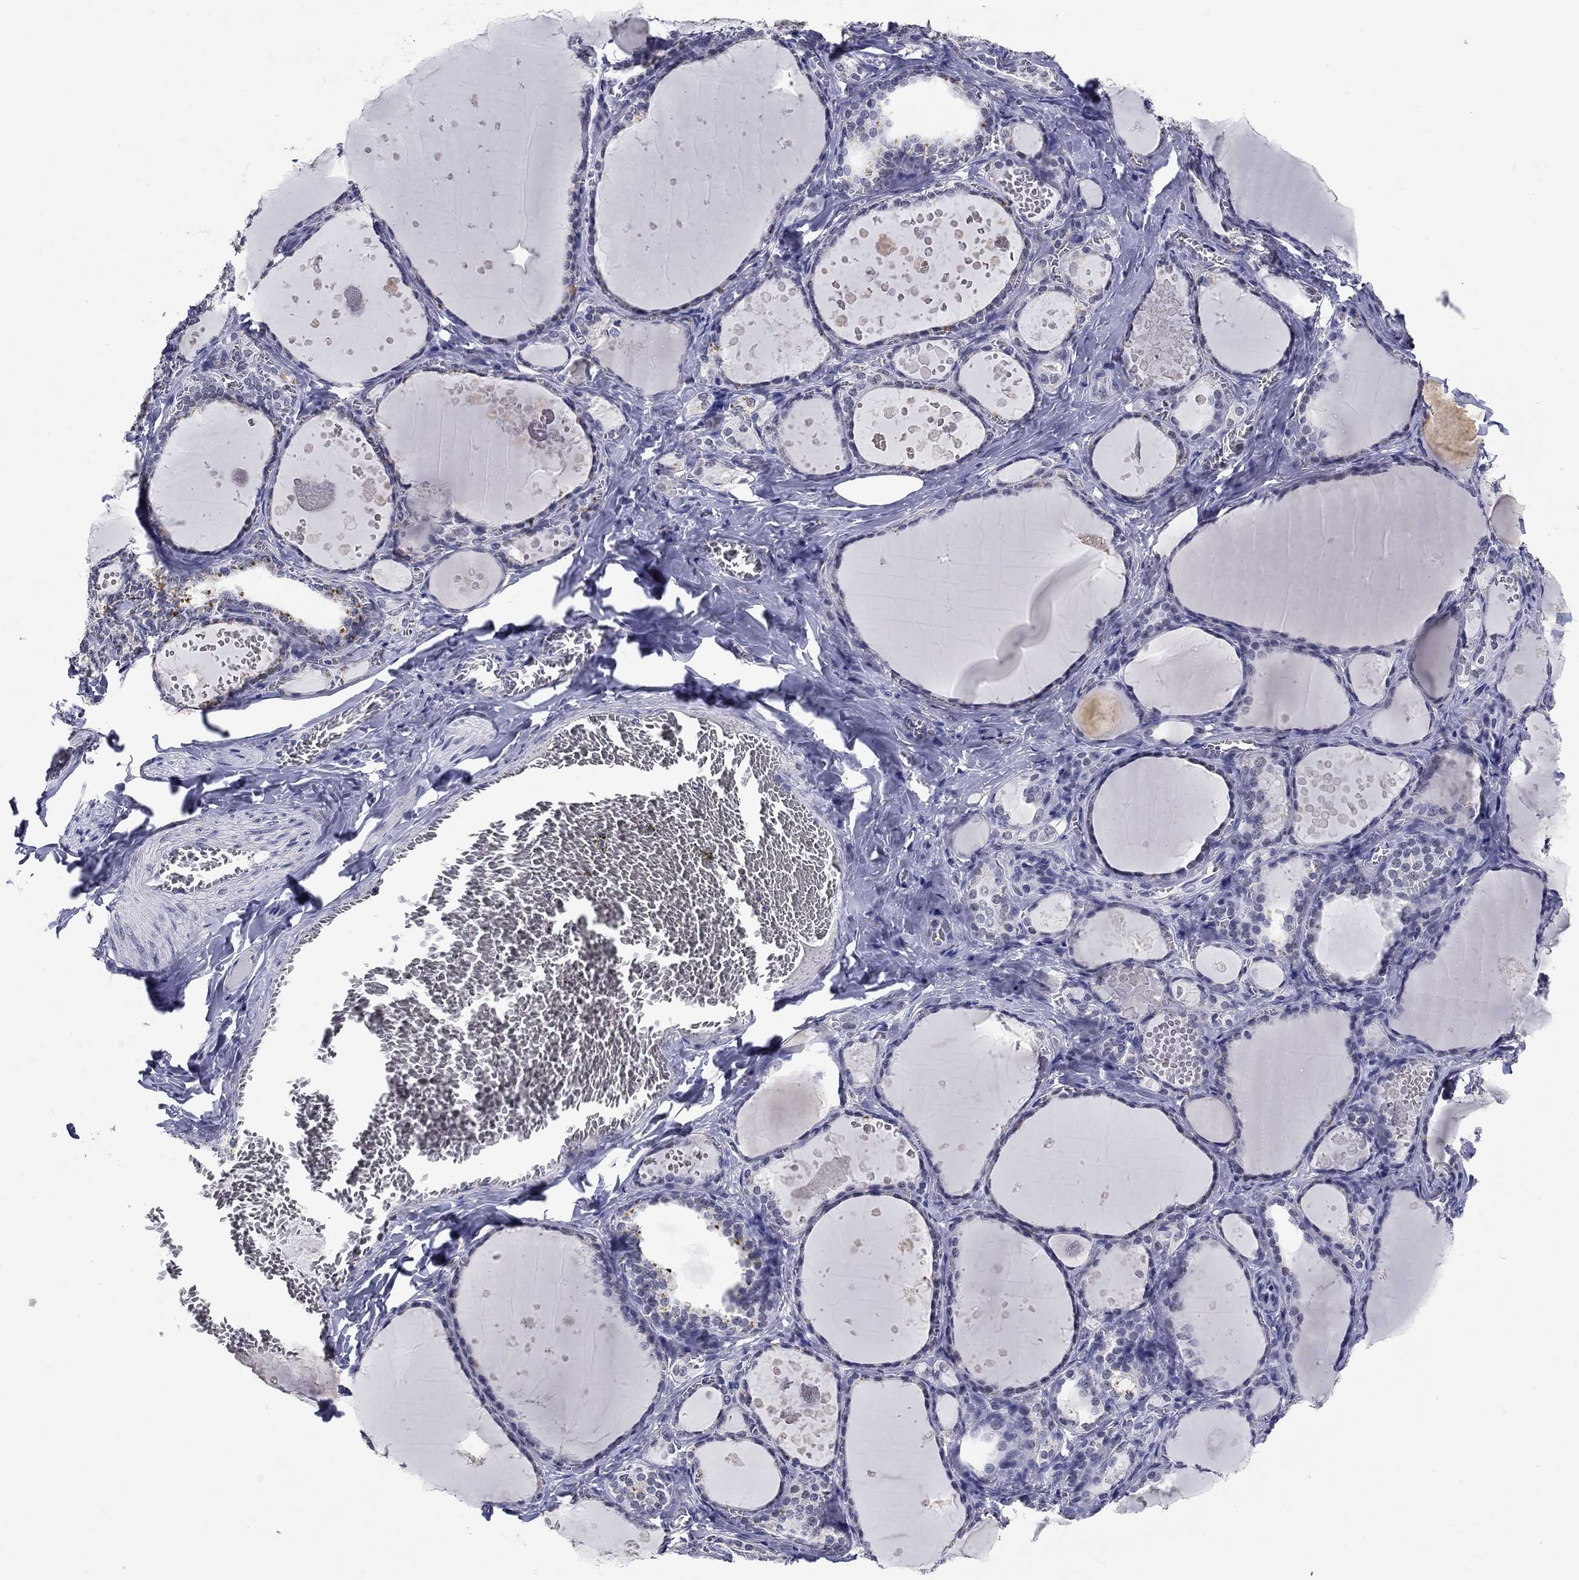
{"staining": {"intensity": "negative", "quantity": "none", "location": "none"}, "tissue": "thyroid gland", "cell_type": "Glandular cells", "image_type": "normal", "snomed": [{"axis": "morphology", "description": "Normal tissue, NOS"}, {"axis": "topography", "description": "Thyroid gland"}], "caption": "Human thyroid gland stained for a protein using IHC displays no expression in glandular cells.", "gene": "GRIN1", "patient": {"sex": "female", "age": 56}}